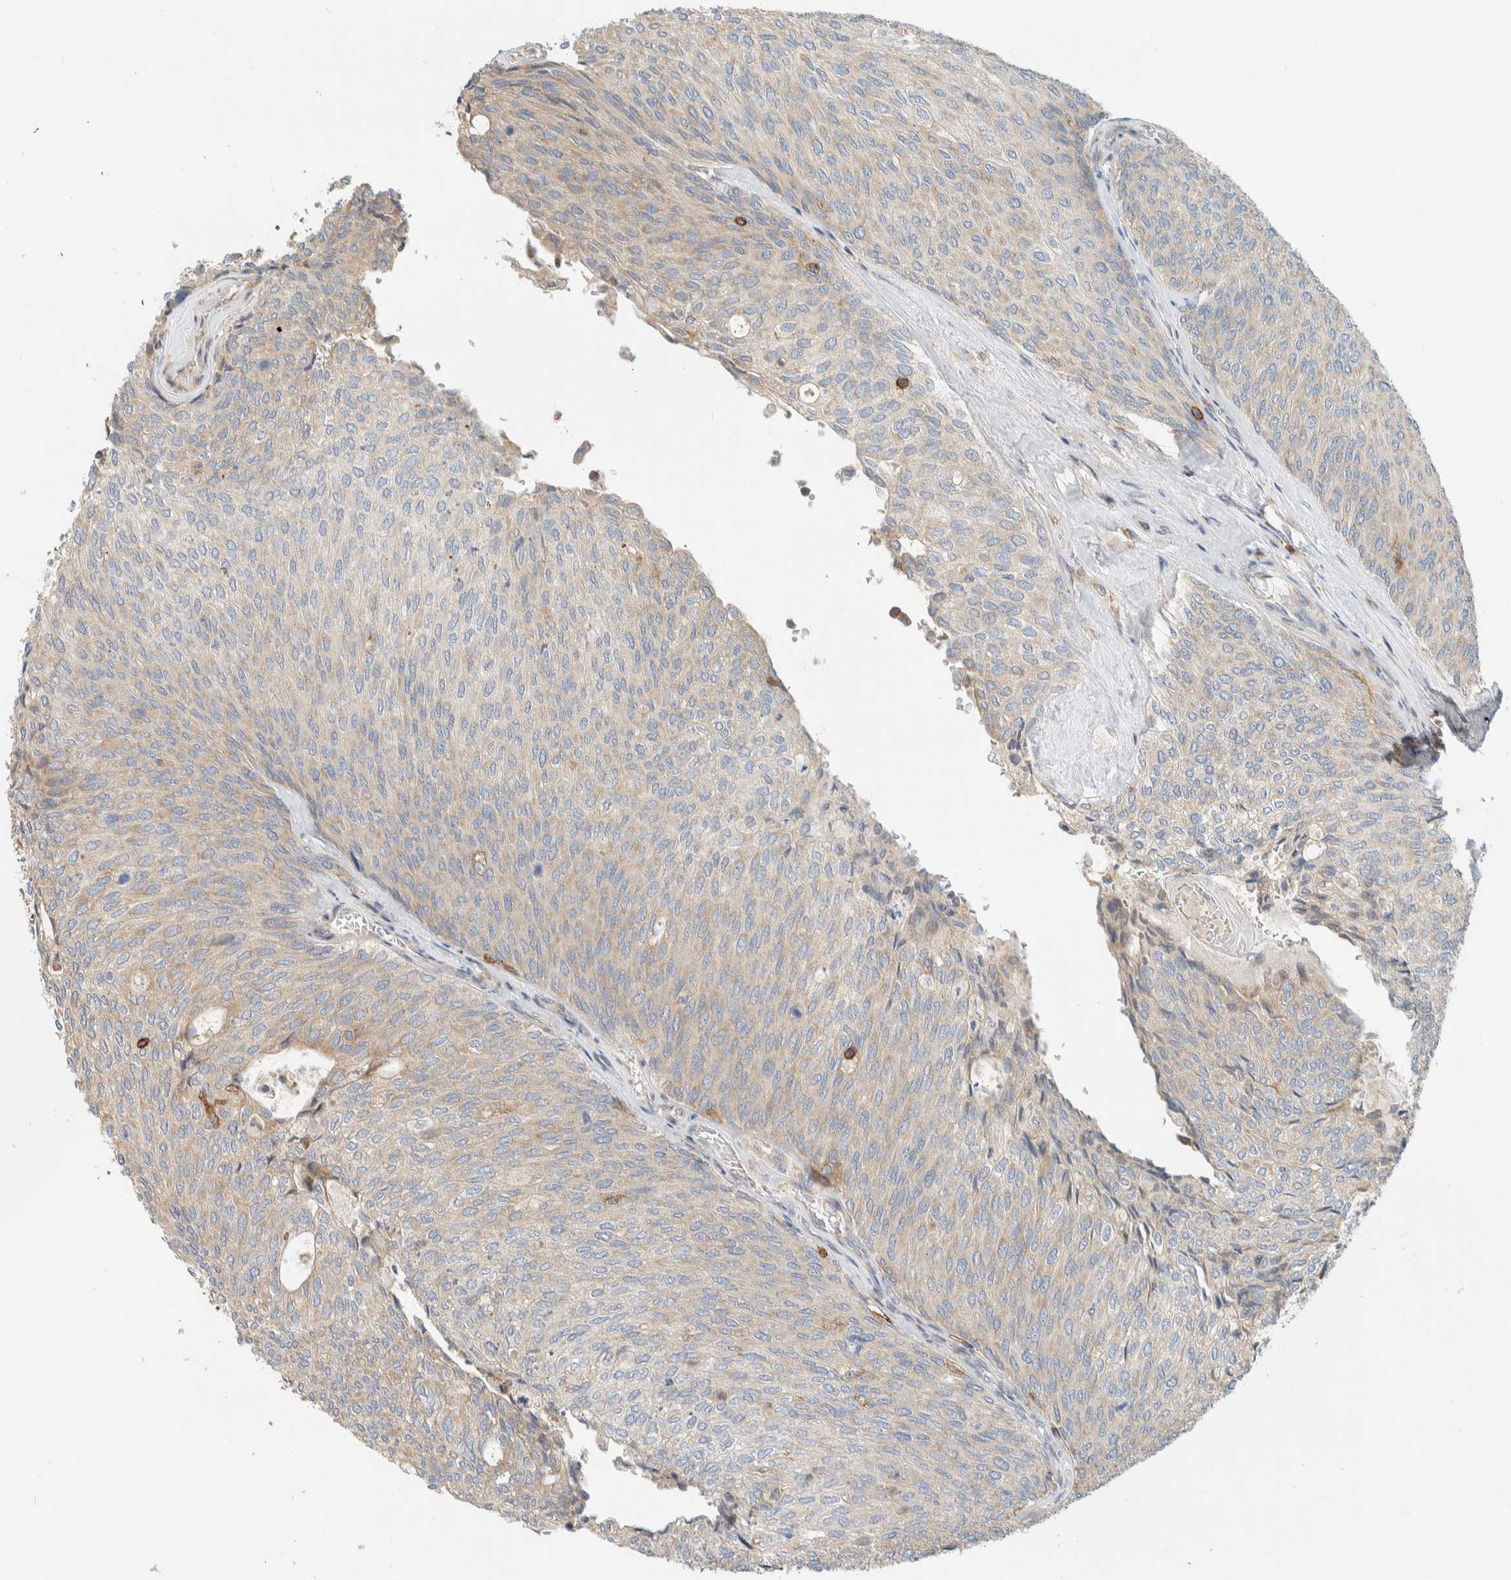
{"staining": {"intensity": "weak", "quantity": "25%-75%", "location": "cytoplasmic/membranous"}, "tissue": "urothelial cancer", "cell_type": "Tumor cells", "image_type": "cancer", "snomed": [{"axis": "morphology", "description": "Urothelial carcinoma, Low grade"}, {"axis": "topography", "description": "Urinary bladder"}], "caption": "Urothelial cancer stained with a brown dye demonstrates weak cytoplasmic/membranous positive staining in about 25%-75% of tumor cells.", "gene": "CCDC57", "patient": {"sex": "female", "age": 79}}